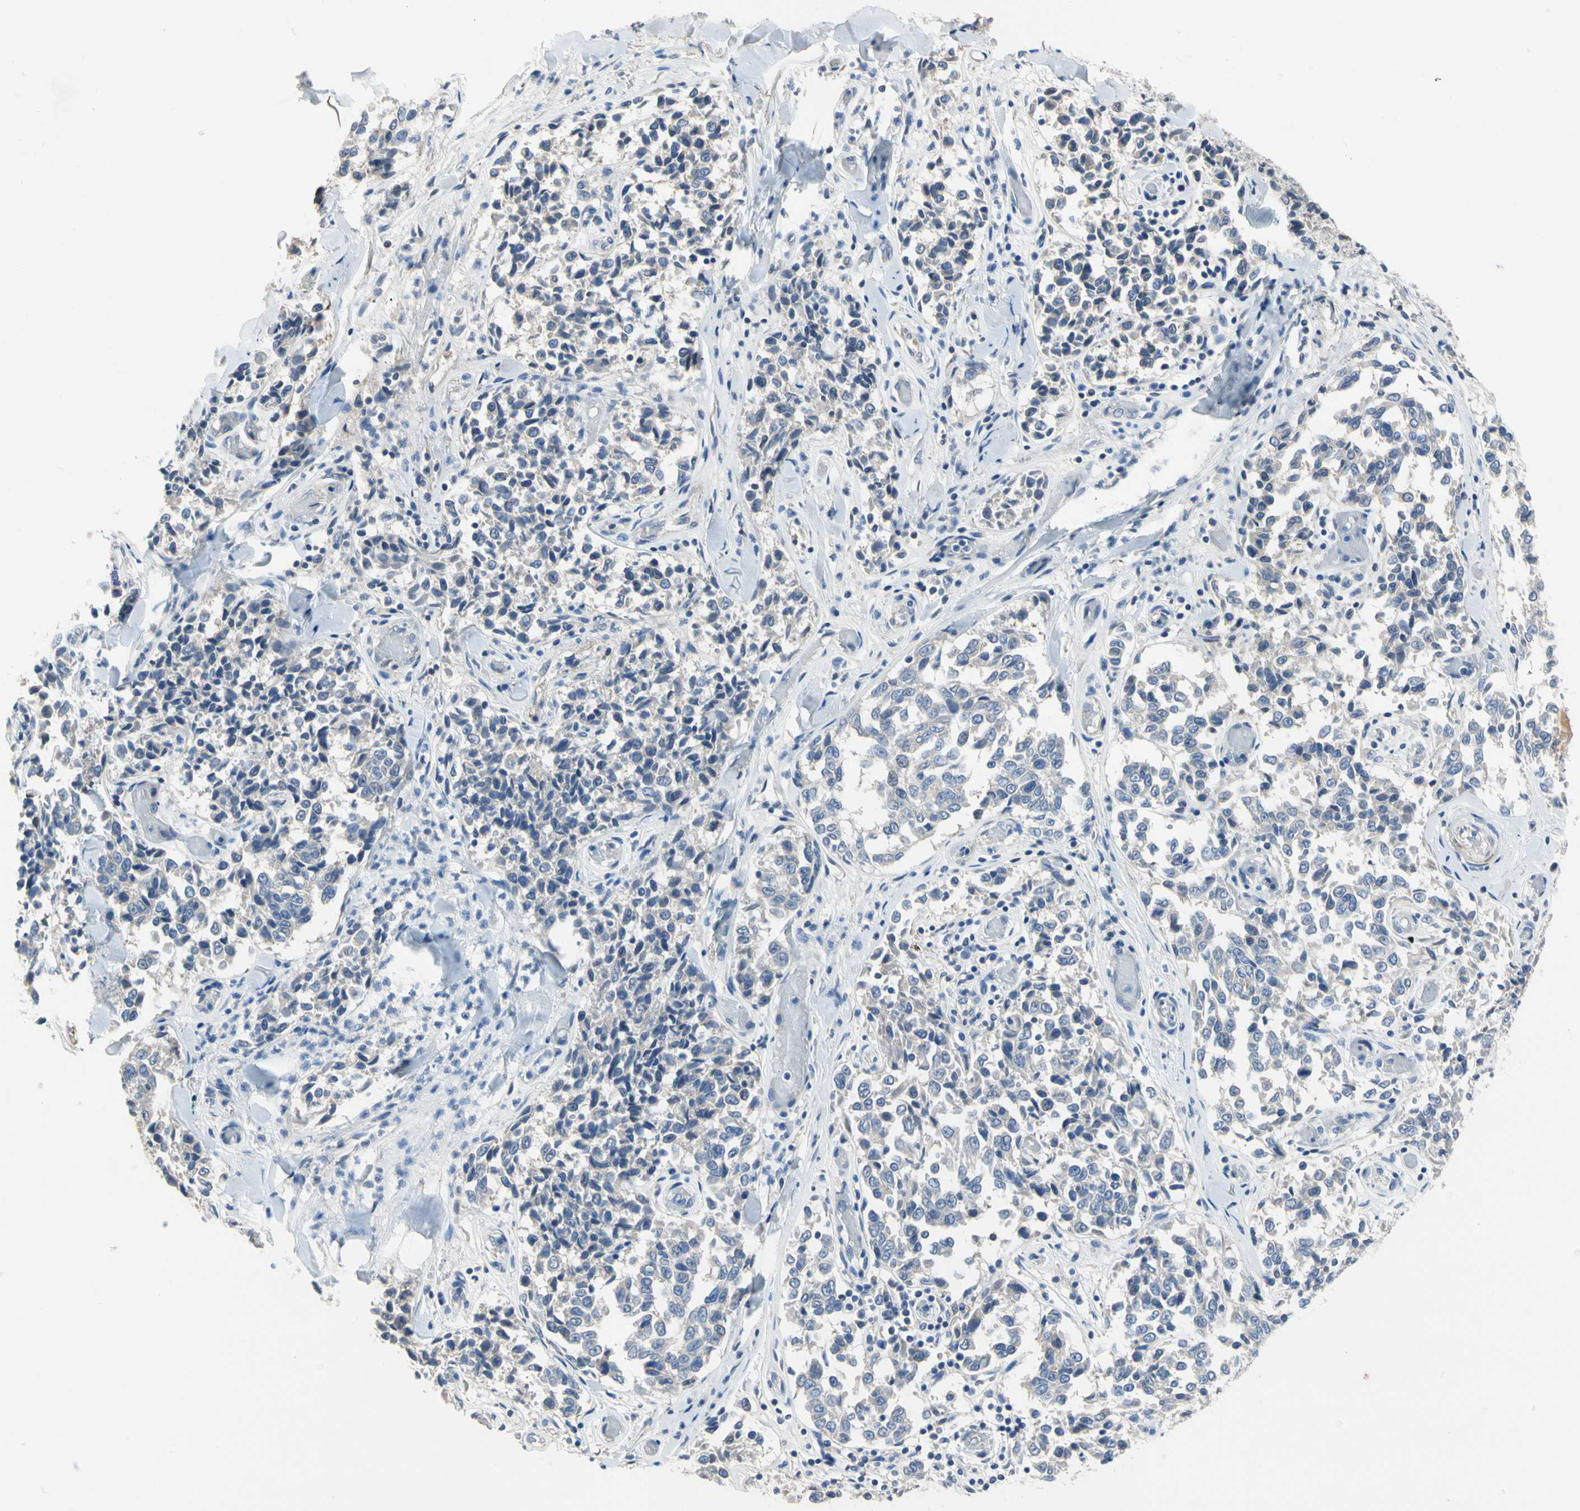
{"staining": {"intensity": "negative", "quantity": "none", "location": "none"}, "tissue": "melanoma", "cell_type": "Tumor cells", "image_type": "cancer", "snomed": [{"axis": "morphology", "description": "Malignant melanoma, NOS"}, {"axis": "topography", "description": "Skin"}], "caption": "Immunohistochemistry image of malignant melanoma stained for a protein (brown), which reveals no expression in tumor cells.", "gene": "ECRG4", "patient": {"sex": "female", "age": 64}}